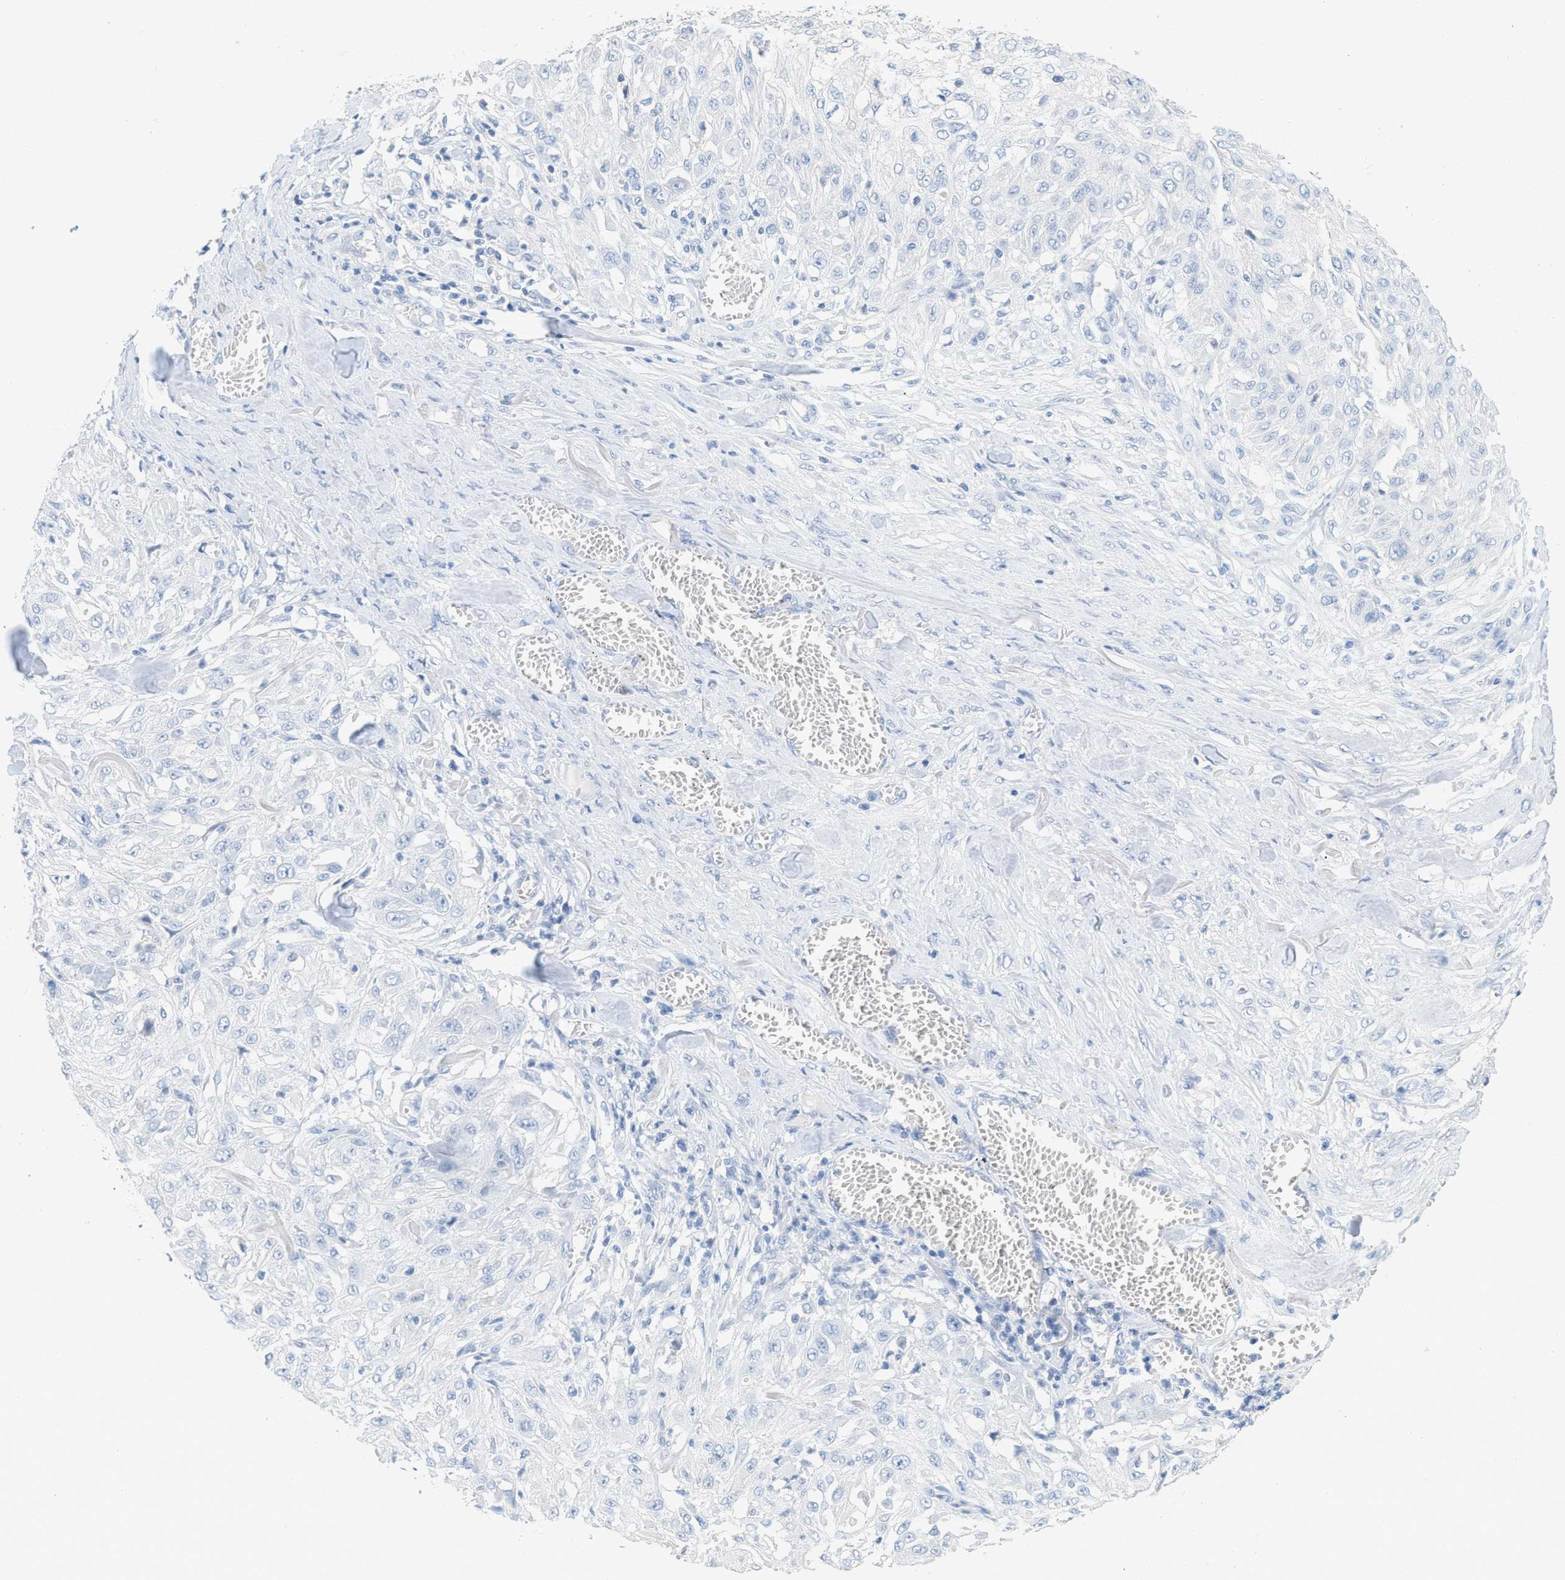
{"staining": {"intensity": "negative", "quantity": "none", "location": "none"}, "tissue": "skin cancer", "cell_type": "Tumor cells", "image_type": "cancer", "snomed": [{"axis": "morphology", "description": "Squamous cell carcinoma, NOS"}, {"axis": "morphology", "description": "Squamous cell carcinoma, metastatic, NOS"}, {"axis": "topography", "description": "Skin"}, {"axis": "topography", "description": "Lymph node"}], "caption": "This is a photomicrograph of immunohistochemistry (IHC) staining of skin cancer (metastatic squamous cell carcinoma), which shows no staining in tumor cells.", "gene": "PAPPA", "patient": {"sex": "male", "age": 75}}